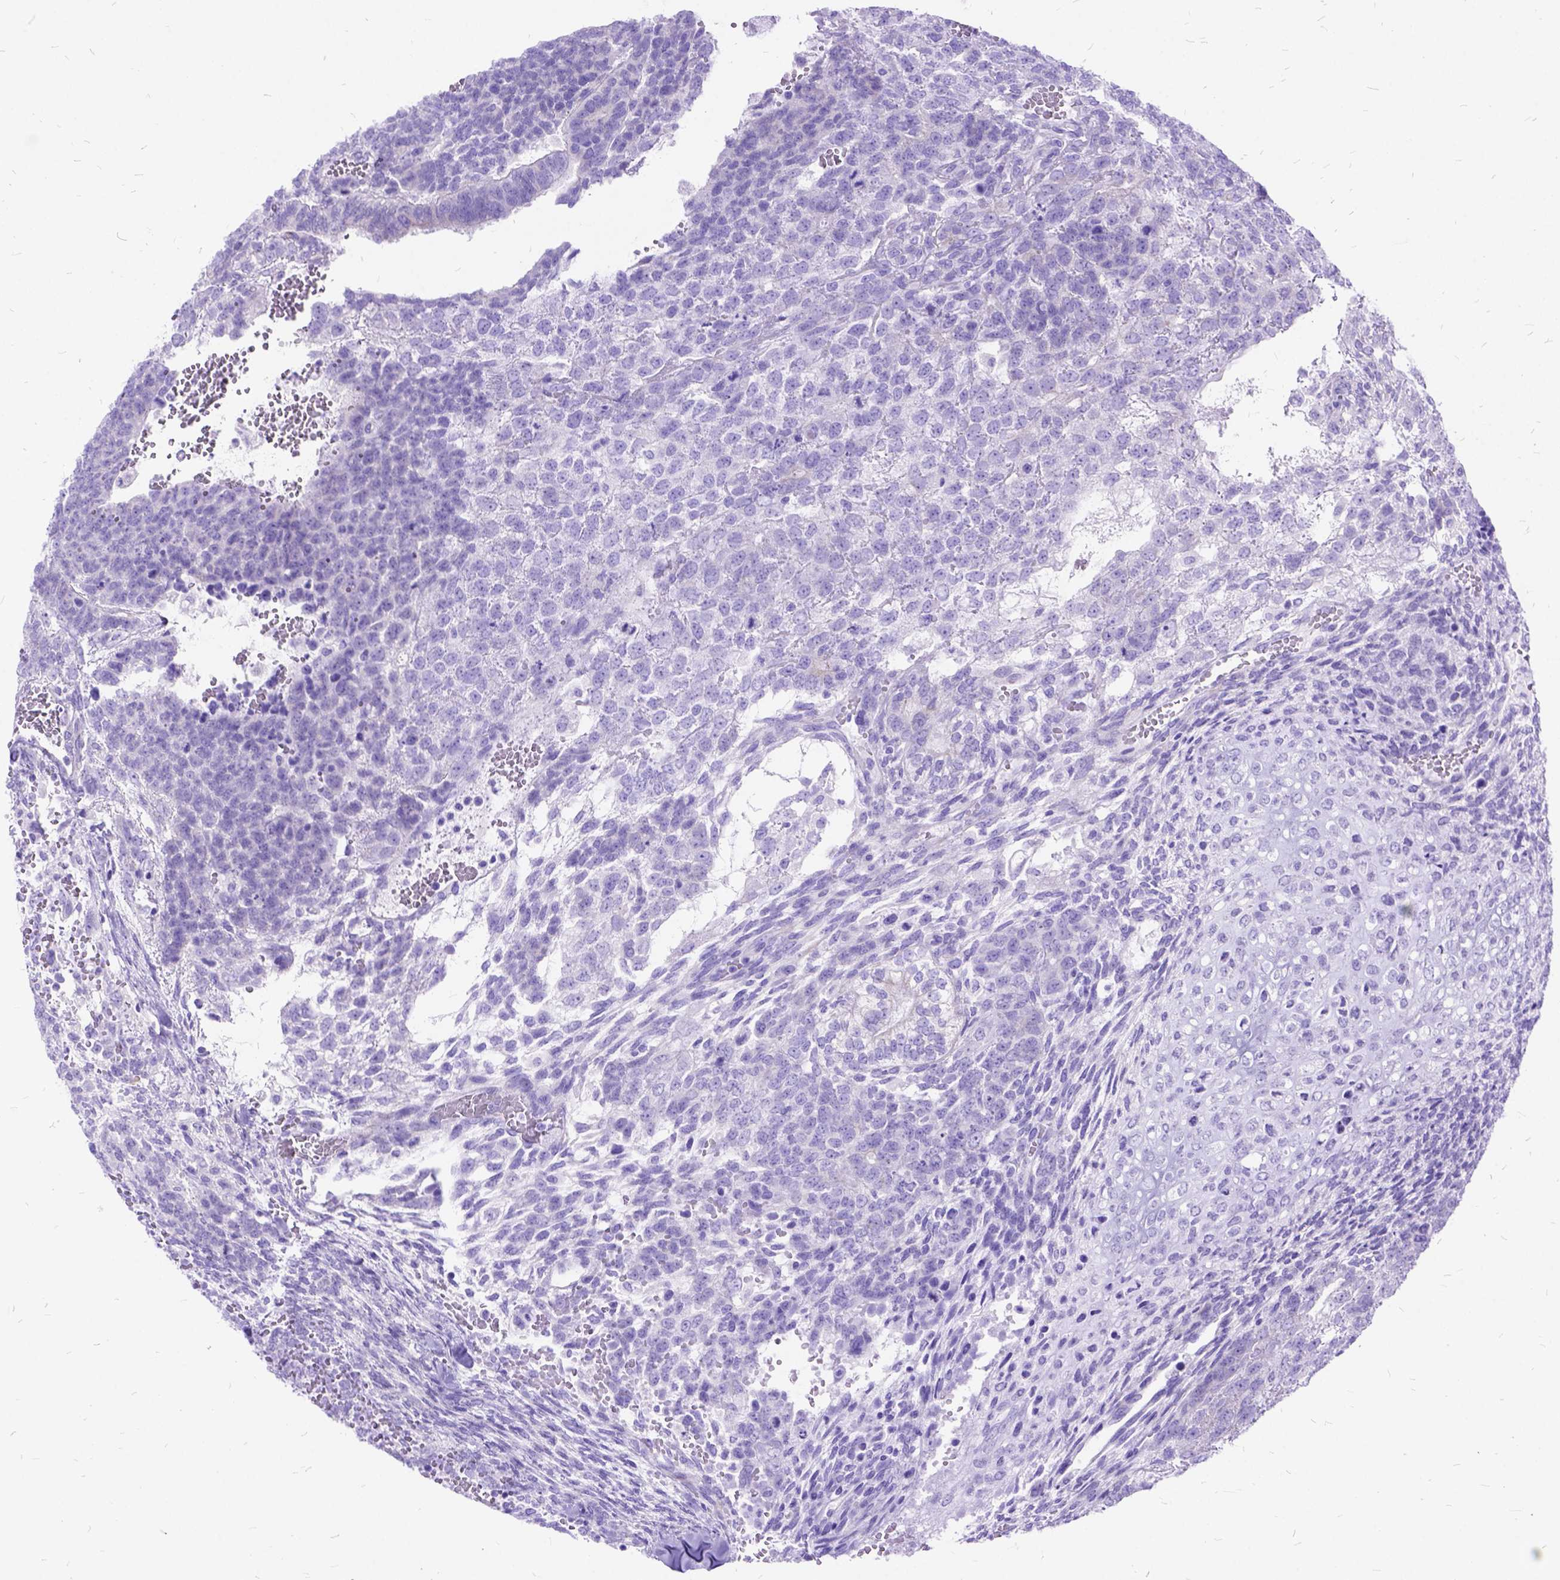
{"staining": {"intensity": "negative", "quantity": "none", "location": "none"}, "tissue": "testis cancer", "cell_type": "Tumor cells", "image_type": "cancer", "snomed": [{"axis": "morphology", "description": "Normal tissue, NOS"}, {"axis": "morphology", "description": "Carcinoma, Embryonal, NOS"}, {"axis": "topography", "description": "Testis"}, {"axis": "topography", "description": "Epididymis"}], "caption": "High magnification brightfield microscopy of testis embryonal carcinoma stained with DAB (3,3'-diaminobenzidine) (brown) and counterstained with hematoxylin (blue): tumor cells show no significant expression. (DAB IHC visualized using brightfield microscopy, high magnification).", "gene": "DNAH2", "patient": {"sex": "male", "age": 23}}